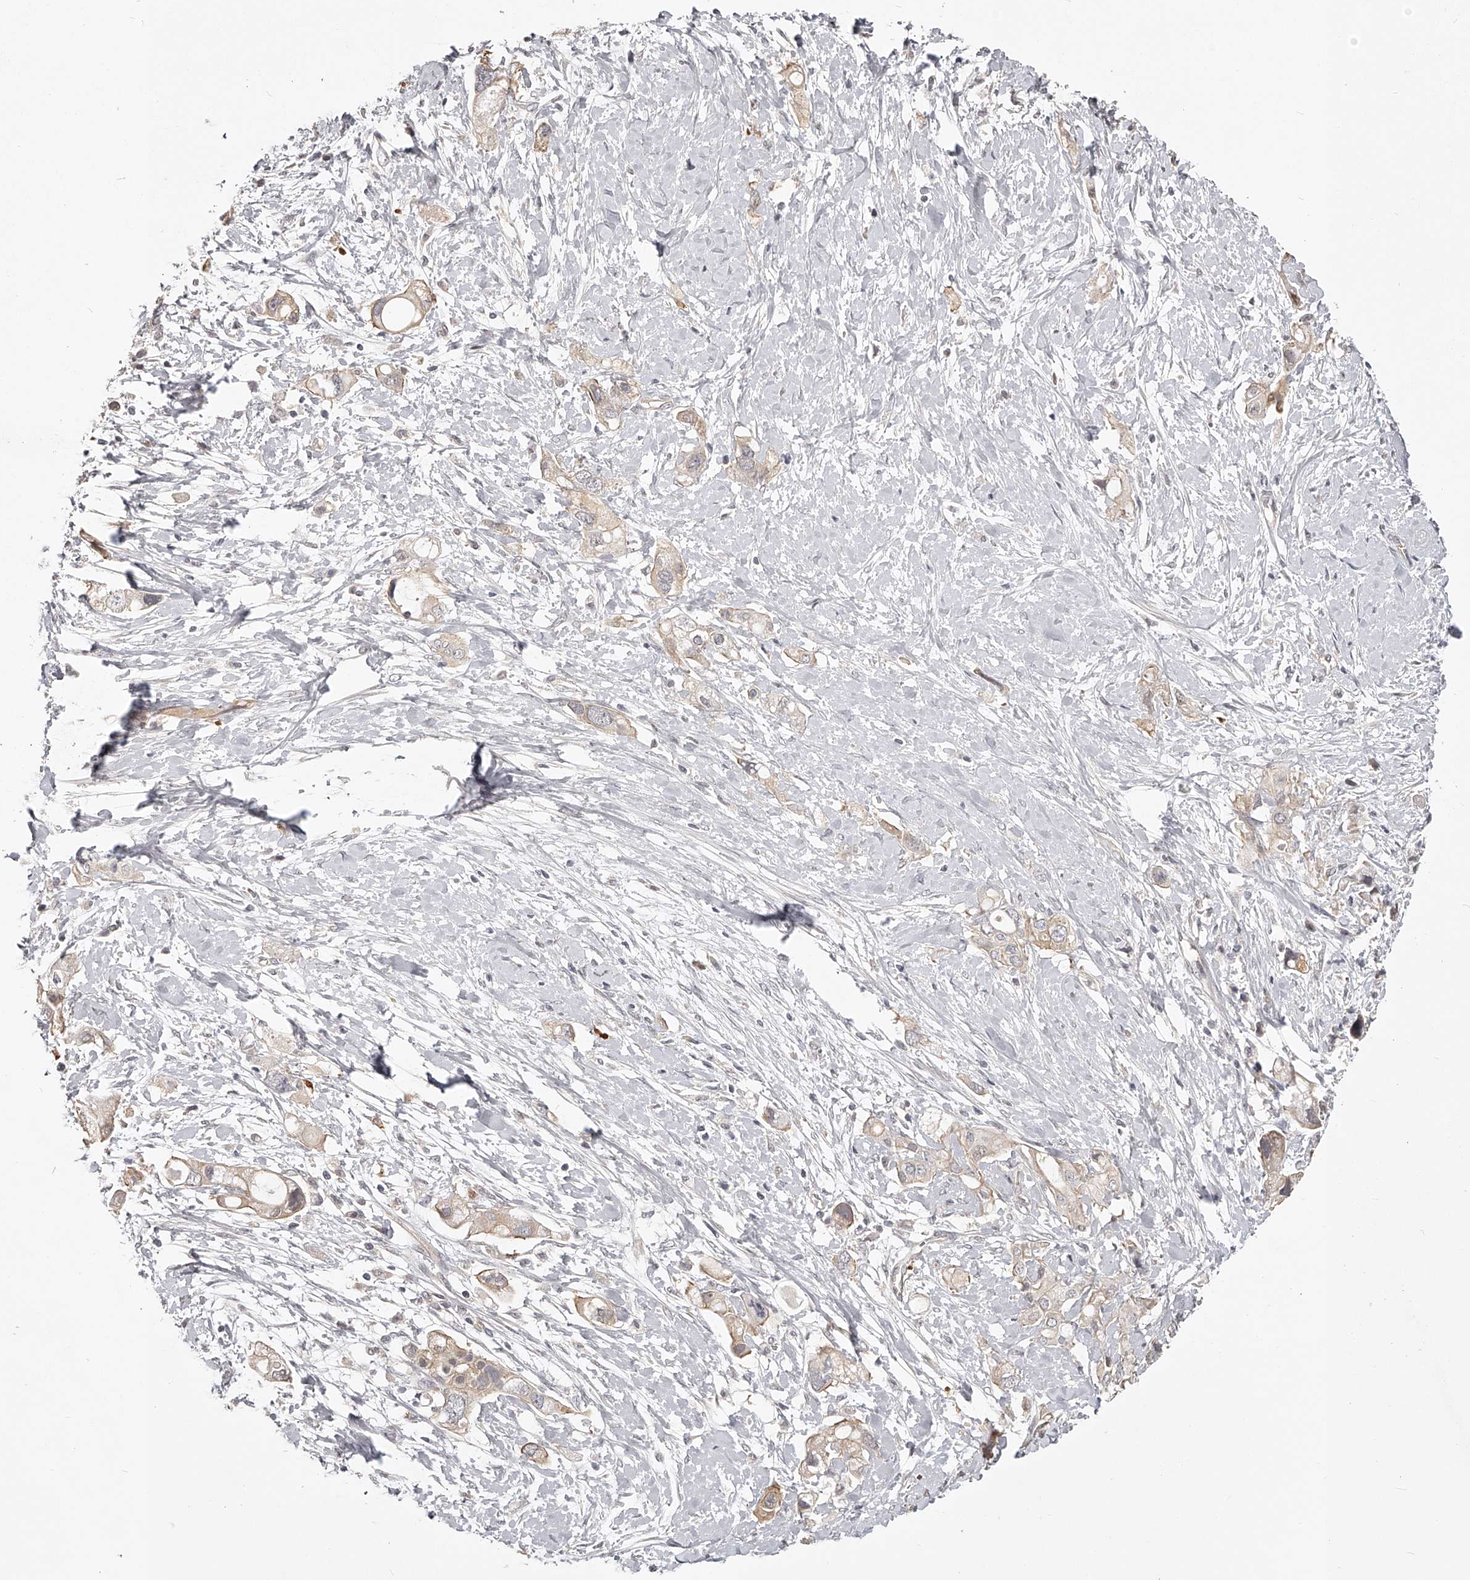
{"staining": {"intensity": "weak", "quantity": ">75%", "location": "cytoplasmic/membranous"}, "tissue": "pancreatic cancer", "cell_type": "Tumor cells", "image_type": "cancer", "snomed": [{"axis": "morphology", "description": "Adenocarcinoma, NOS"}, {"axis": "topography", "description": "Pancreas"}], "caption": "Tumor cells show weak cytoplasmic/membranous staining in approximately >75% of cells in pancreatic adenocarcinoma.", "gene": "ZNF582", "patient": {"sex": "female", "age": 56}}